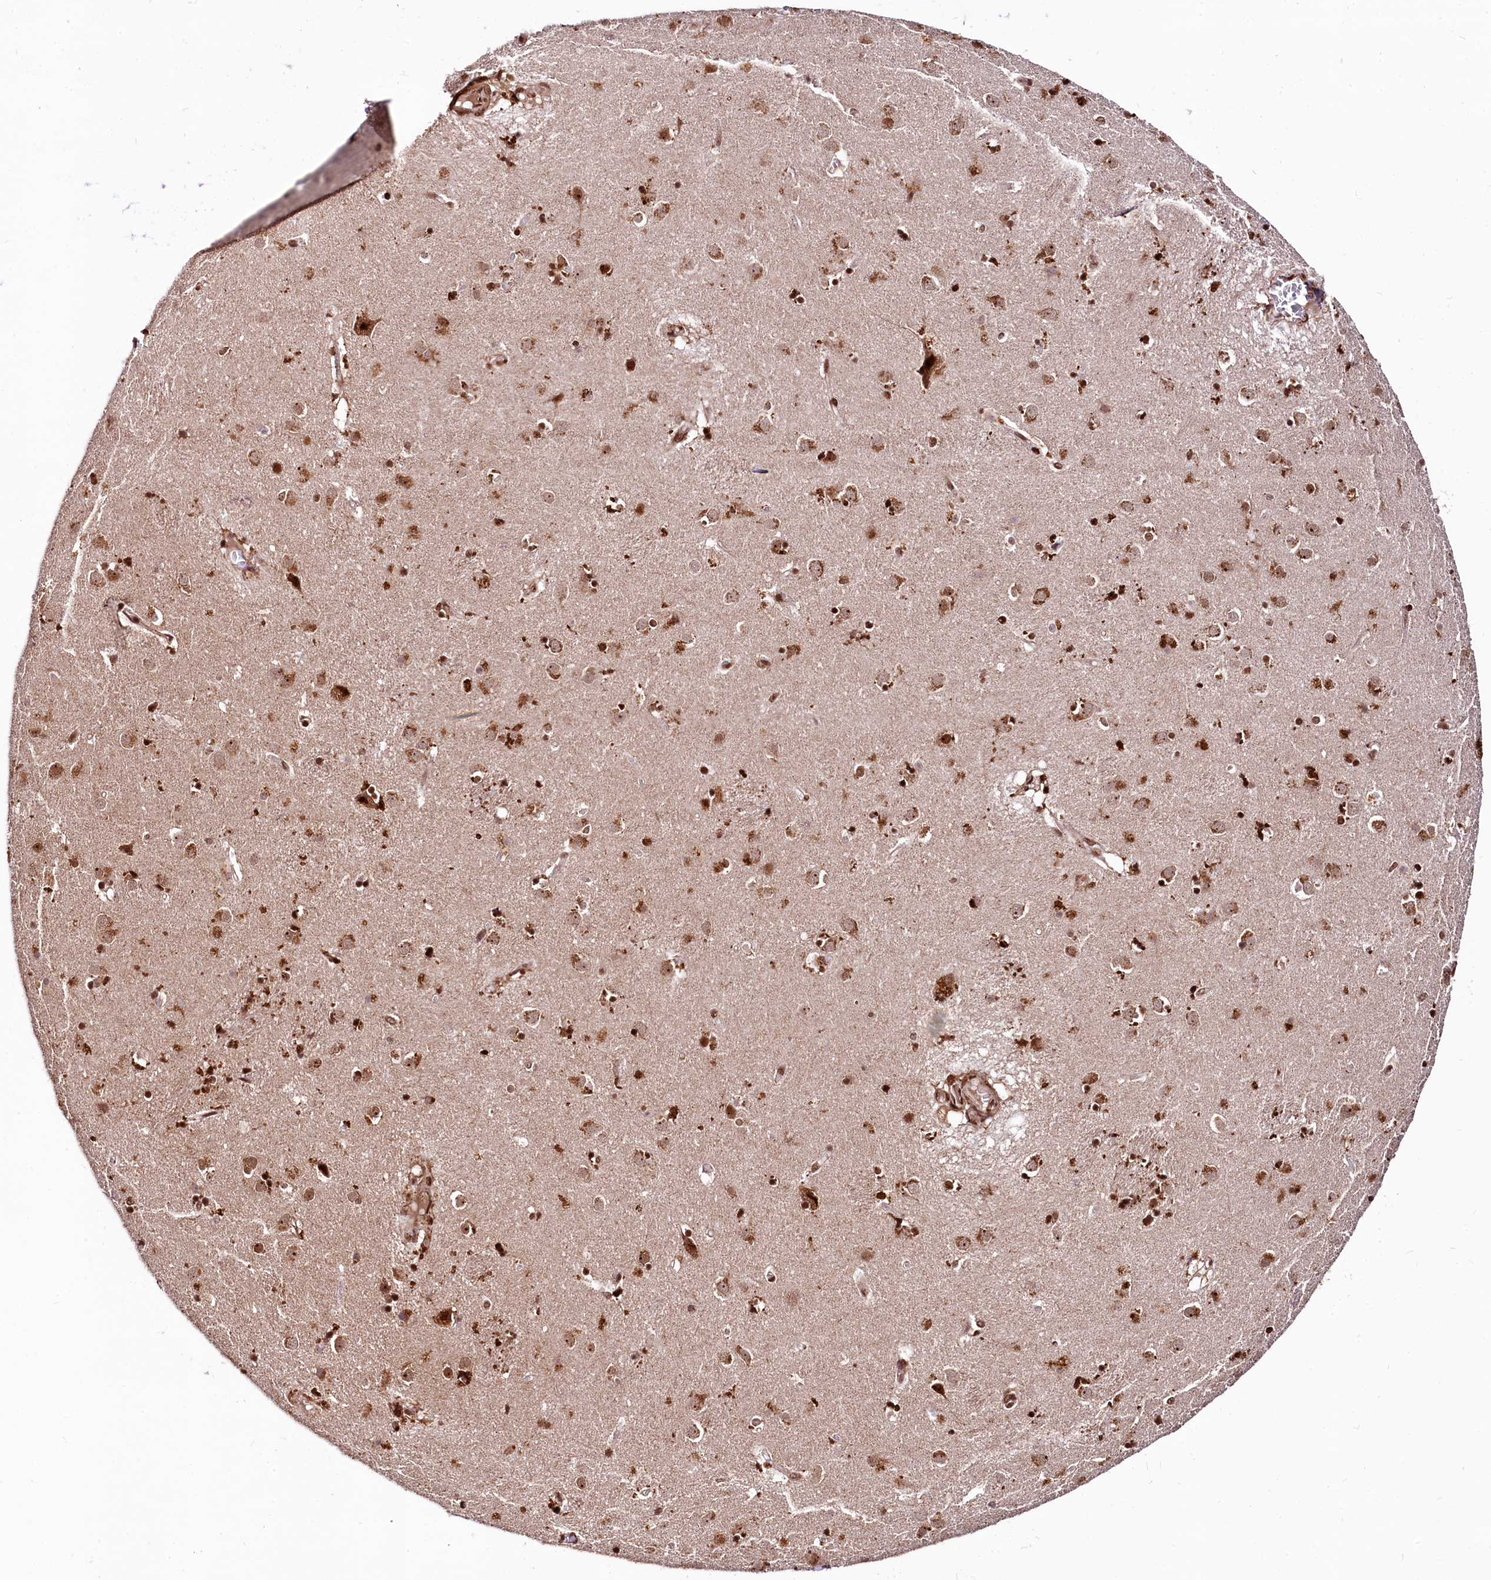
{"staining": {"intensity": "strong", "quantity": ">75%", "location": "cytoplasmic/membranous,nuclear"}, "tissue": "caudate", "cell_type": "Glial cells", "image_type": "normal", "snomed": [{"axis": "morphology", "description": "Normal tissue, NOS"}, {"axis": "topography", "description": "Lateral ventricle wall"}], "caption": "About >75% of glial cells in normal human caudate demonstrate strong cytoplasmic/membranous,nuclear protein positivity as visualized by brown immunohistochemical staining.", "gene": "PDS5B", "patient": {"sex": "male", "age": 70}}